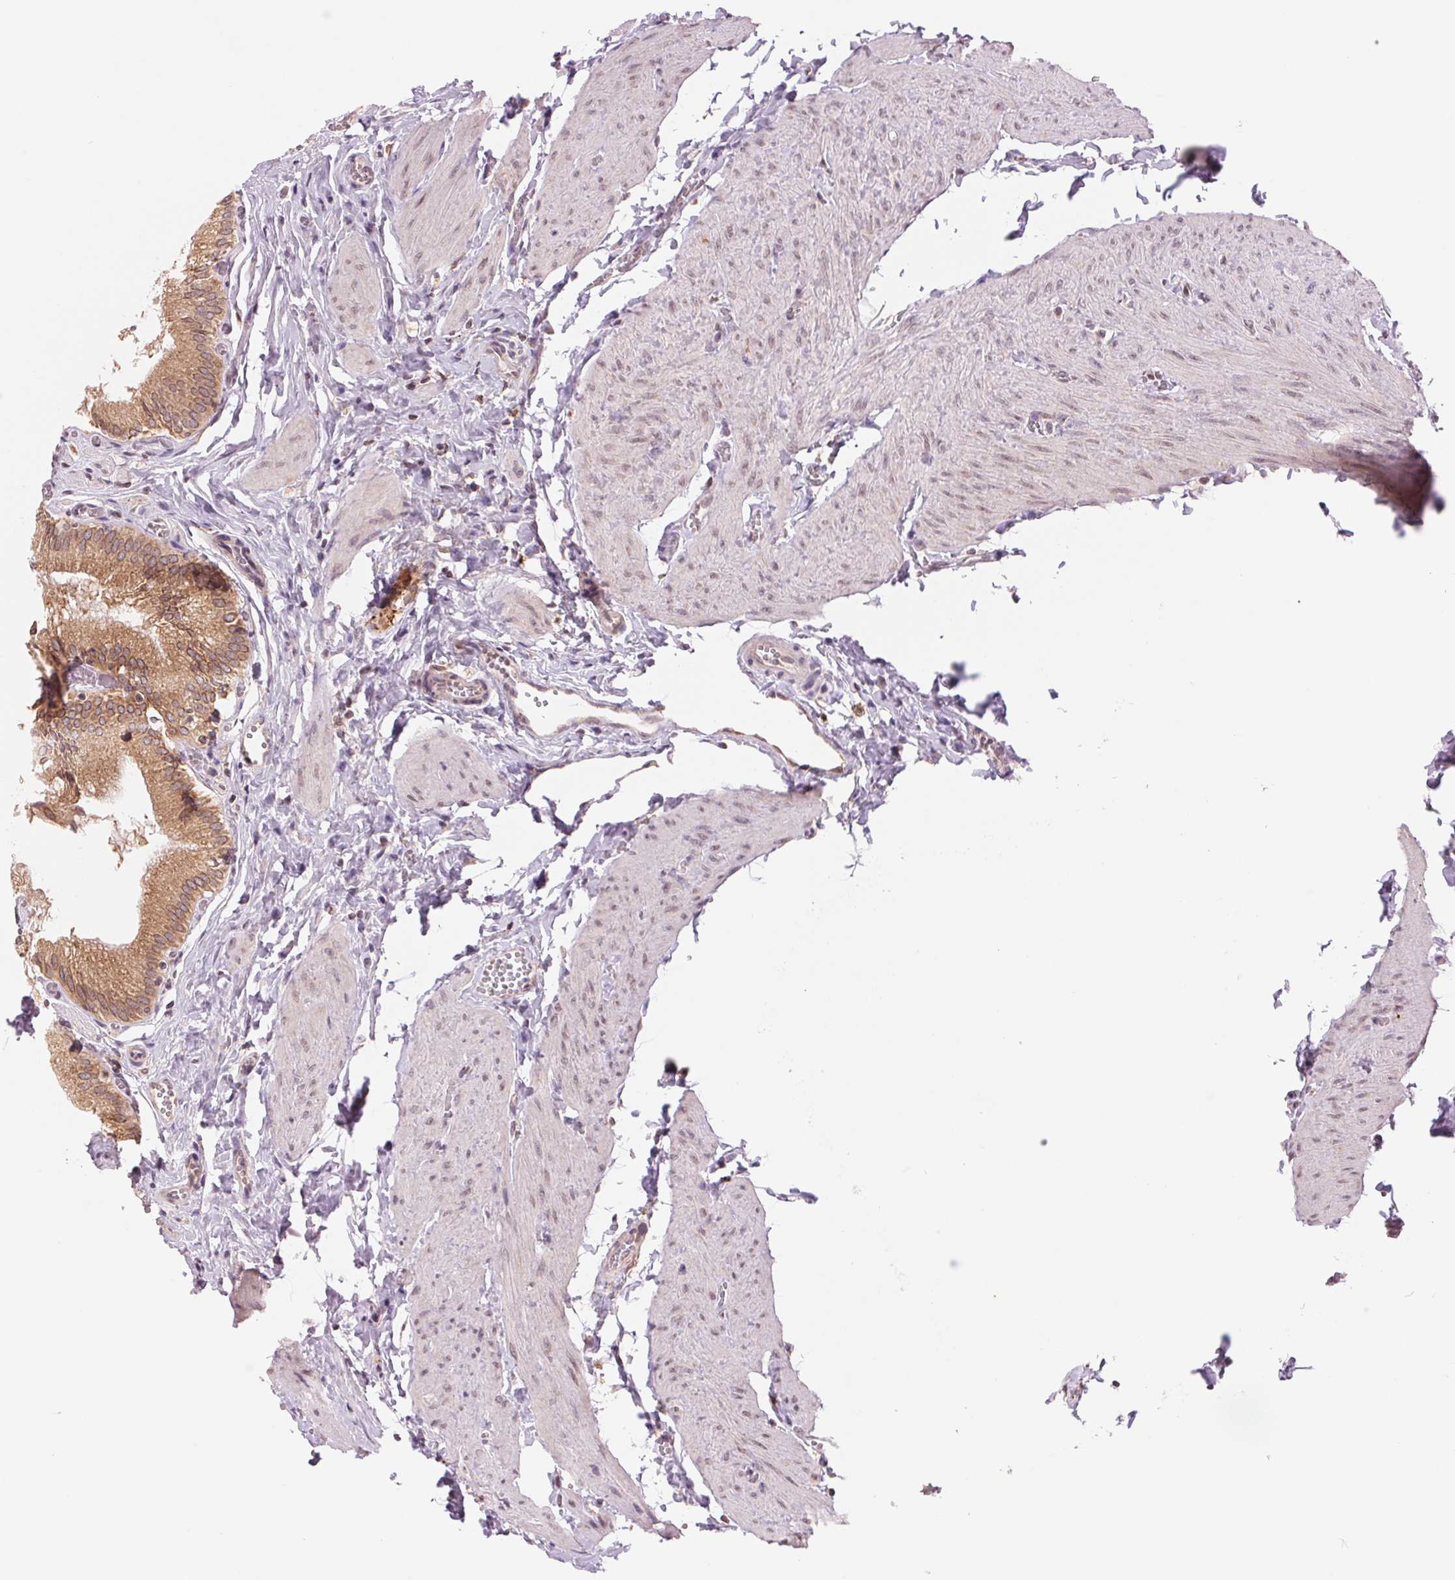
{"staining": {"intensity": "moderate", "quantity": ">75%", "location": "cytoplasmic/membranous"}, "tissue": "gallbladder", "cell_type": "Glandular cells", "image_type": "normal", "snomed": [{"axis": "morphology", "description": "Normal tissue, NOS"}, {"axis": "topography", "description": "Gallbladder"}, {"axis": "topography", "description": "Peripheral nerve tissue"}], "caption": "Immunohistochemistry (DAB) staining of benign human gallbladder reveals moderate cytoplasmic/membranous protein staining in approximately >75% of glandular cells. (IHC, brightfield microscopy, high magnification).", "gene": "TECR", "patient": {"sex": "male", "age": 17}}